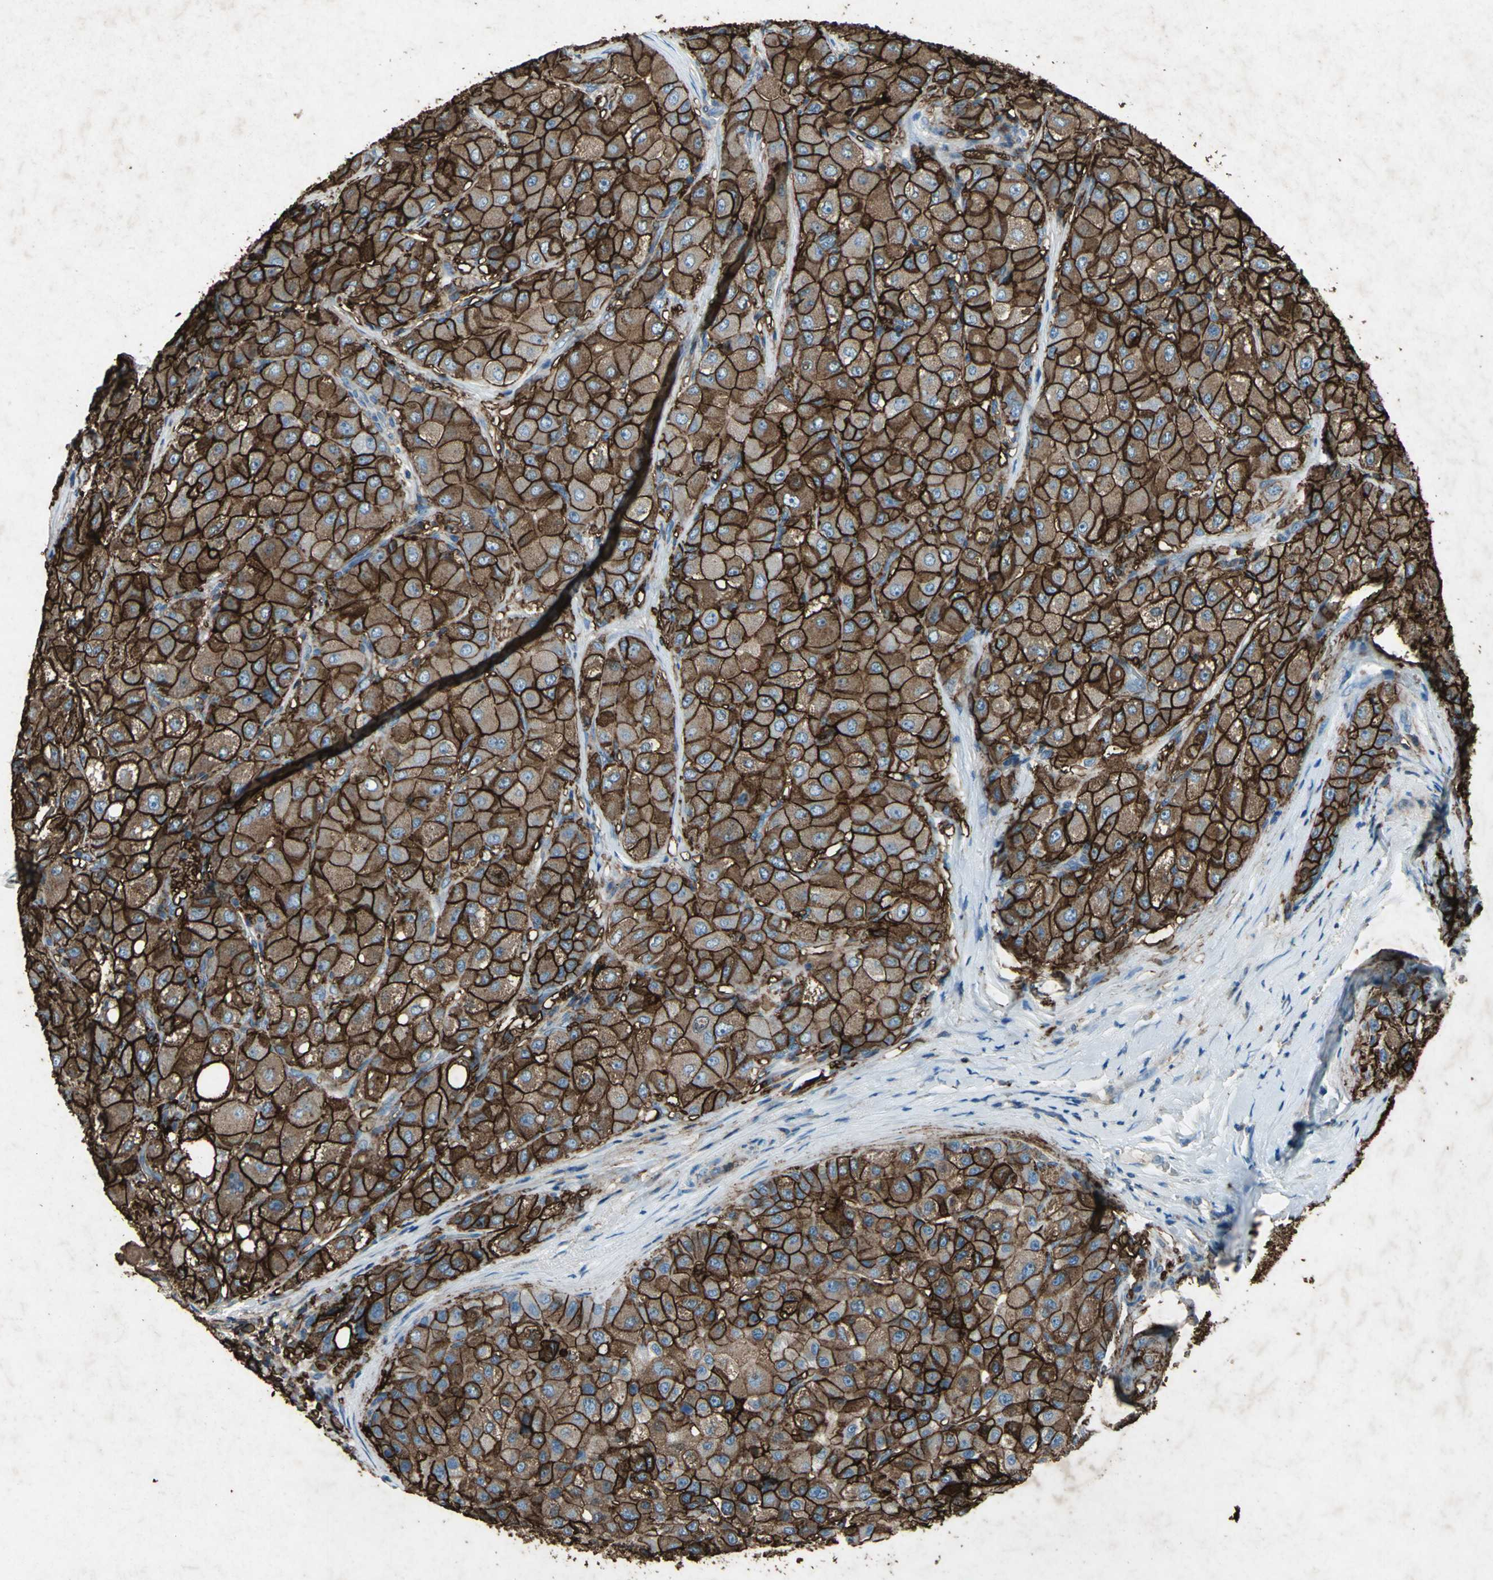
{"staining": {"intensity": "strong", "quantity": ">75%", "location": "cytoplasmic/membranous"}, "tissue": "liver cancer", "cell_type": "Tumor cells", "image_type": "cancer", "snomed": [{"axis": "morphology", "description": "Carcinoma, Hepatocellular, NOS"}, {"axis": "topography", "description": "Liver"}], "caption": "This is an image of IHC staining of liver cancer, which shows strong staining in the cytoplasmic/membranous of tumor cells.", "gene": "CCR6", "patient": {"sex": "male", "age": 80}}